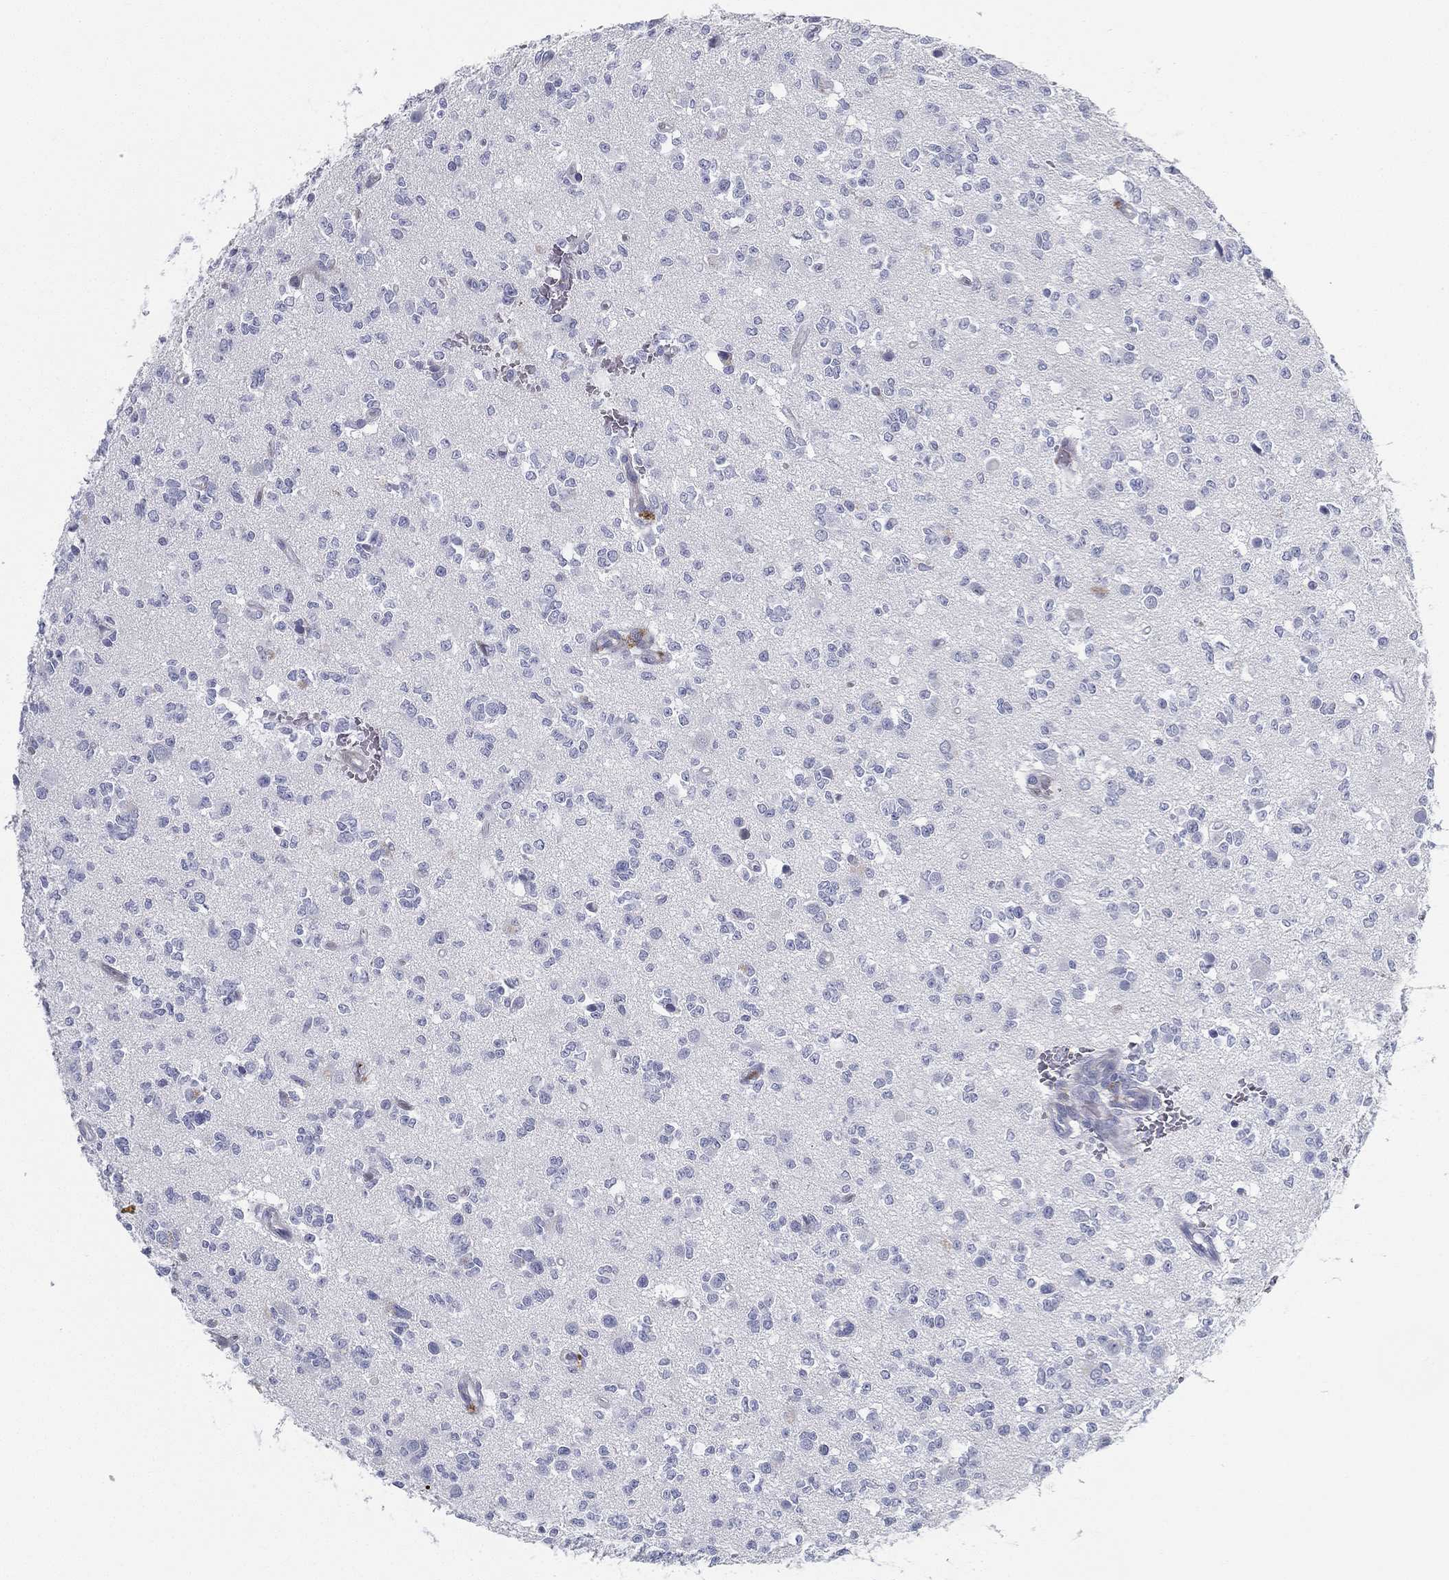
{"staining": {"intensity": "negative", "quantity": "none", "location": "none"}, "tissue": "glioma", "cell_type": "Tumor cells", "image_type": "cancer", "snomed": [{"axis": "morphology", "description": "Glioma, malignant, Low grade"}, {"axis": "topography", "description": "Brain"}], "caption": "Immunohistochemistry histopathology image of malignant glioma (low-grade) stained for a protein (brown), which shows no expression in tumor cells.", "gene": "SPPL2C", "patient": {"sex": "female", "age": 45}}